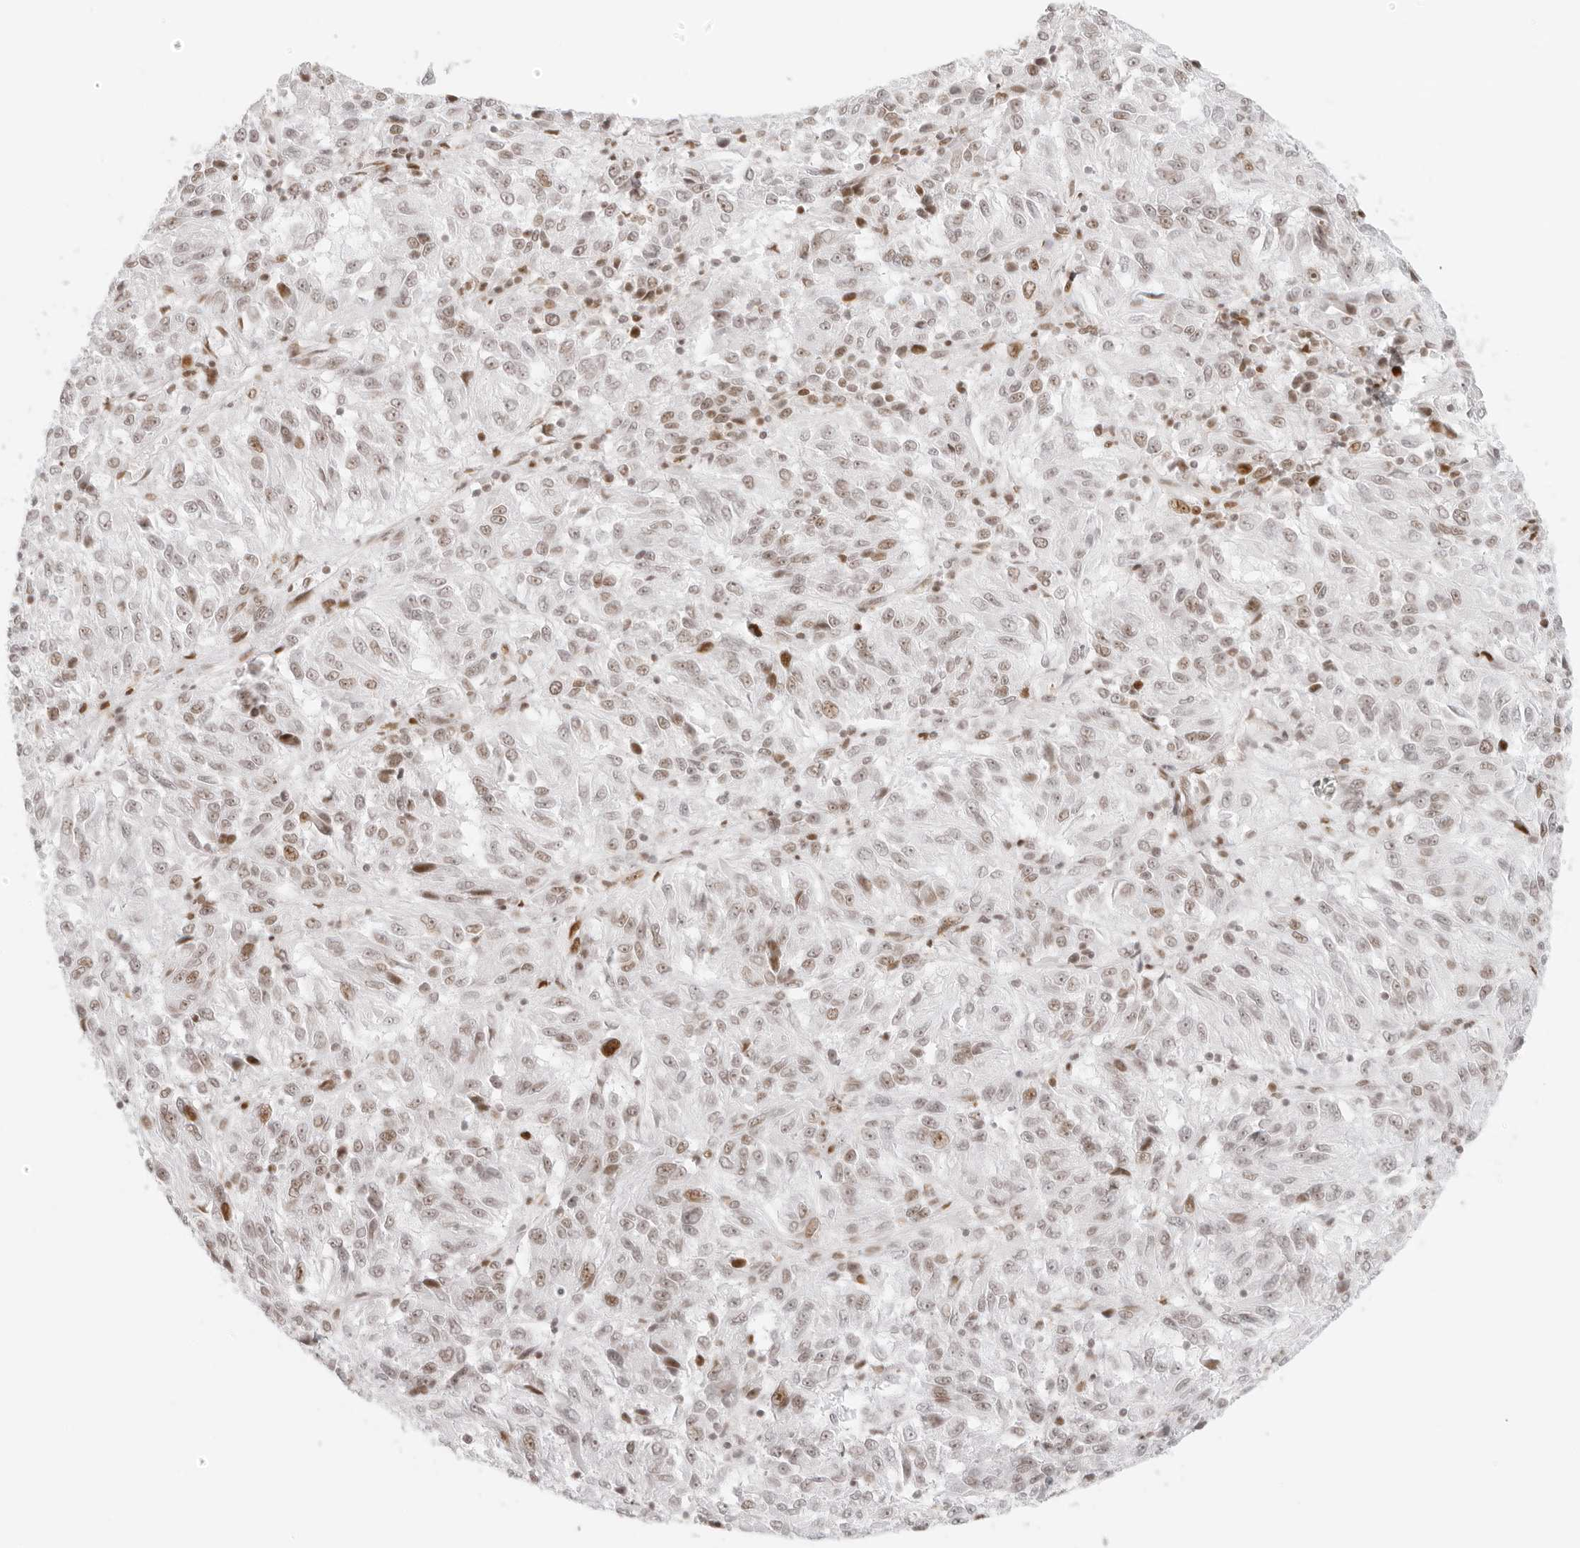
{"staining": {"intensity": "moderate", "quantity": "<25%", "location": "nuclear"}, "tissue": "melanoma", "cell_type": "Tumor cells", "image_type": "cancer", "snomed": [{"axis": "morphology", "description": "Malignant melanoma, Metastatic site"}, {"axis": "topography", "description": "Lung"}], "caption": "Malignant melanoma (metastatic site) stained with a brown dye displays moderate nuclear positive expression in approximately <25% of tumor cells.", "gene": "RCC1", "patient": {"sex": "male", "age": 64}}